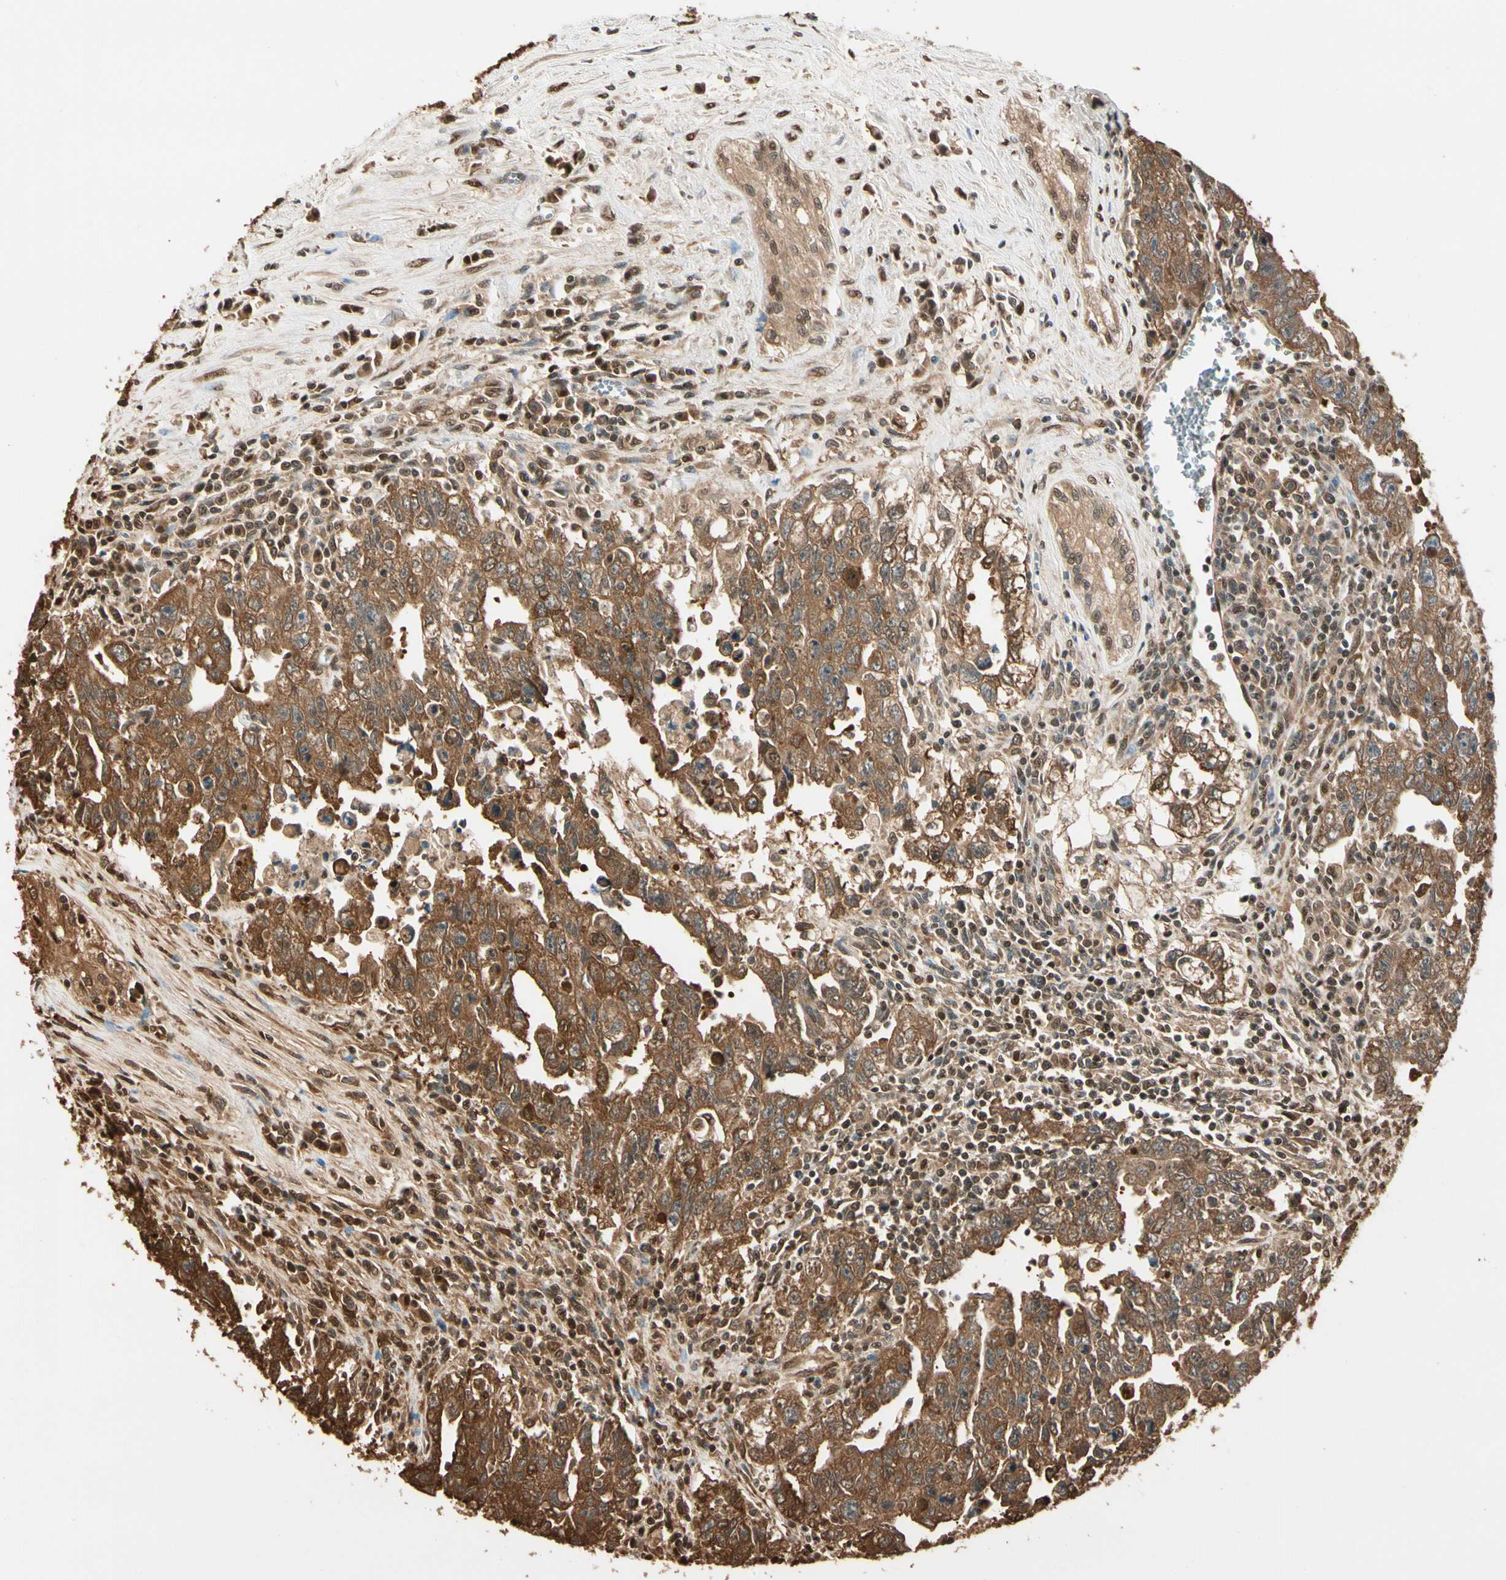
{"staining": {"intensity": "moderate", "quantity": ">75%", "location": "cytoplasmic/membranous"}, "tissue": "testis cancer", "cell_type": "Tumor cells", "image_type": "cancer", "snomed": [{"axis": "morphology", "description": "Carcinoma, Embryonal, NOS"}, {"axis": "topography", "description": "Testis"}], "caption": "This is an image of immunohistochemistry staining of testis embryonal carcinoma, which shows moderate positivity in the cytoplasmic/membranous of tumor cells.", "gene": "PNCK", "patient": {"sex": "male", "age": 28}}